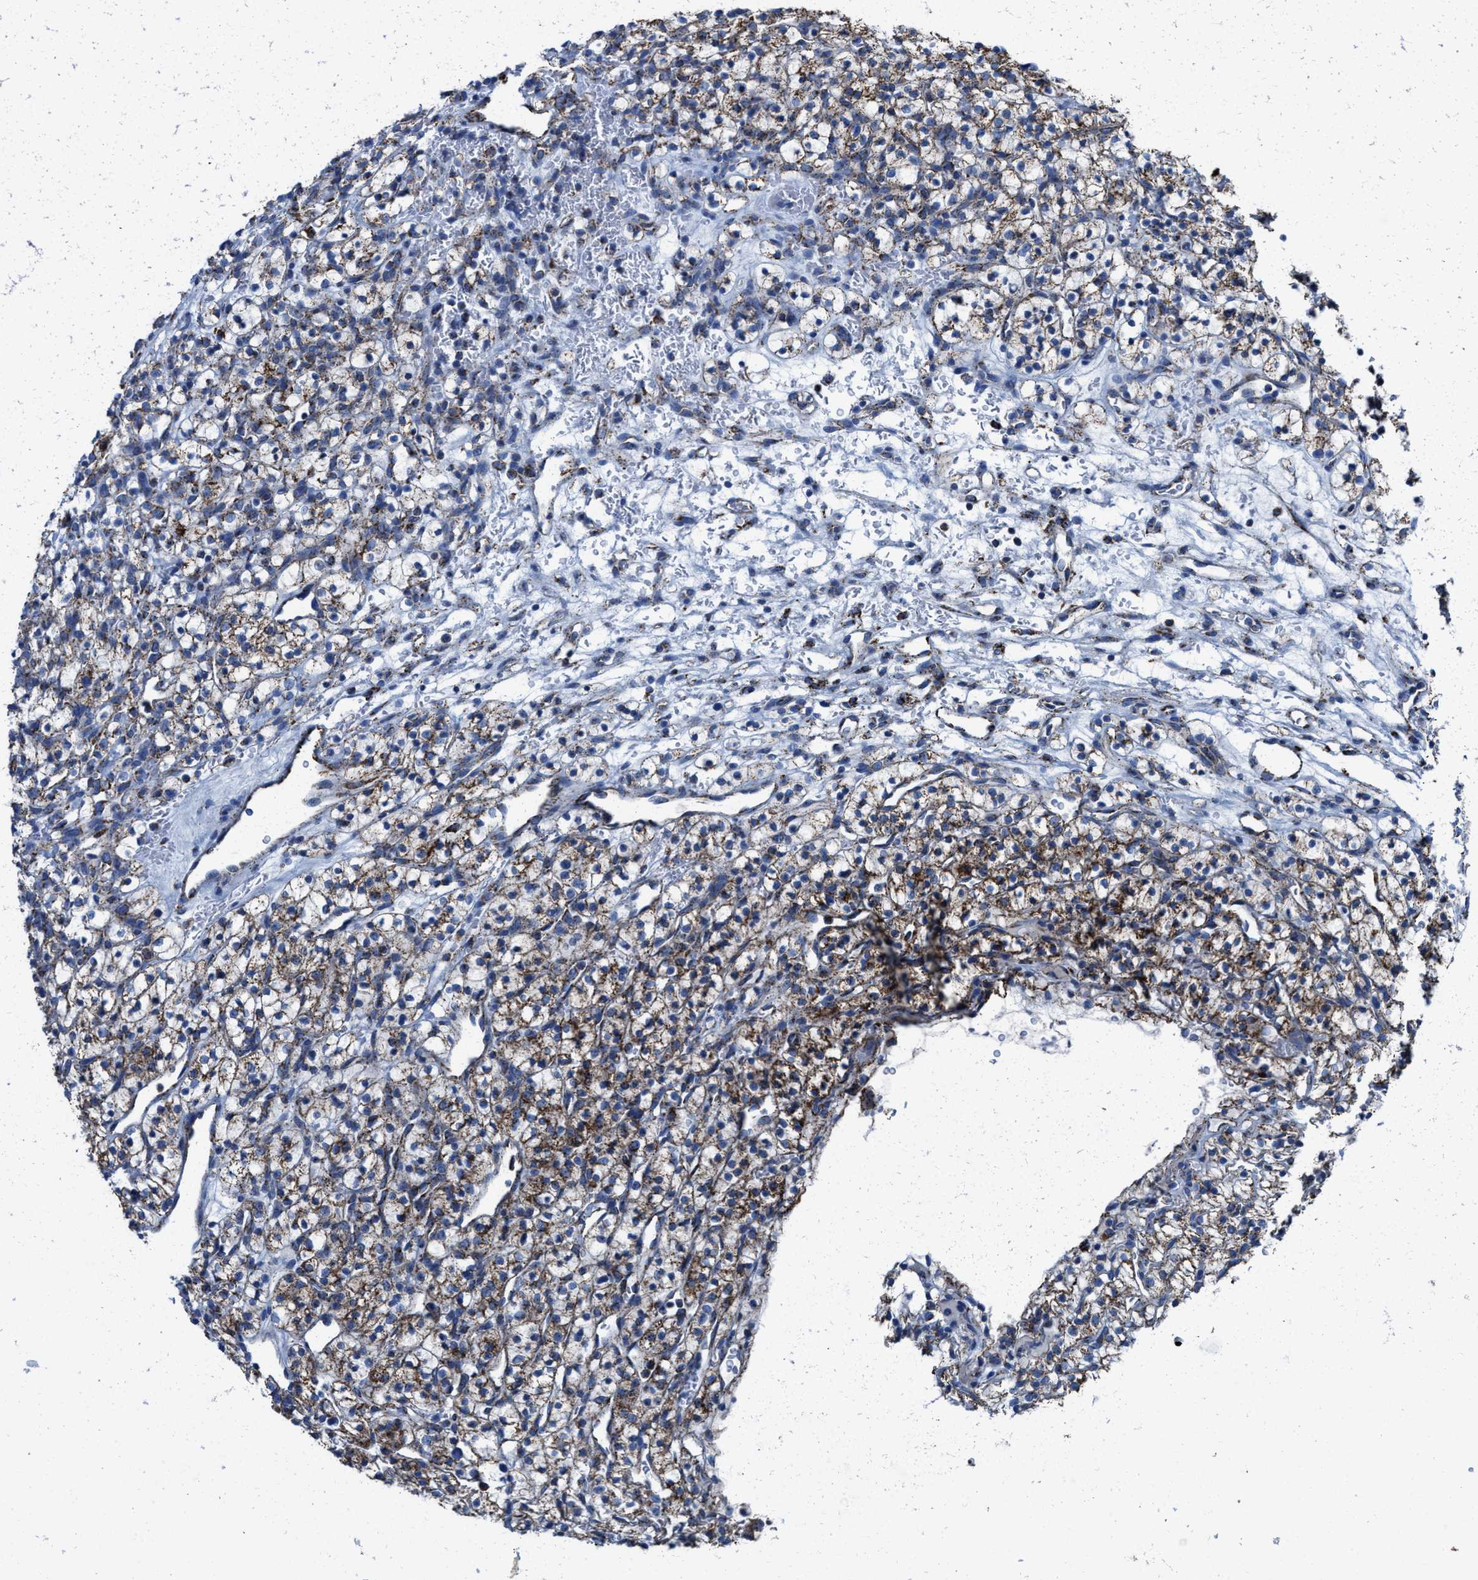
{"staining": {"intensity": "moderate", "quantity": ">75%", "location": "cytoplasmic/membranous"}, "tissue": "renal cancer", "cell_type": "Tumor cells", "image_type": "cancer", "snomed": [{"axis": "morphology", "description": "Adenocarcinoma, NOS"}, {"axis": "topography", "description": "Kidney"}], "caption": "High-power microscopy captured an immunohistochemistry (IHC) photomicrograph of renal adenocarcinoma, revealing moderate cytoplasmic/membranous staining in about >75% of tumor cells. (IHC, brightfield microscopy, high magnification).", "gene": "ALDH1B1", "patient": {"sex": "female", "age": 57}}